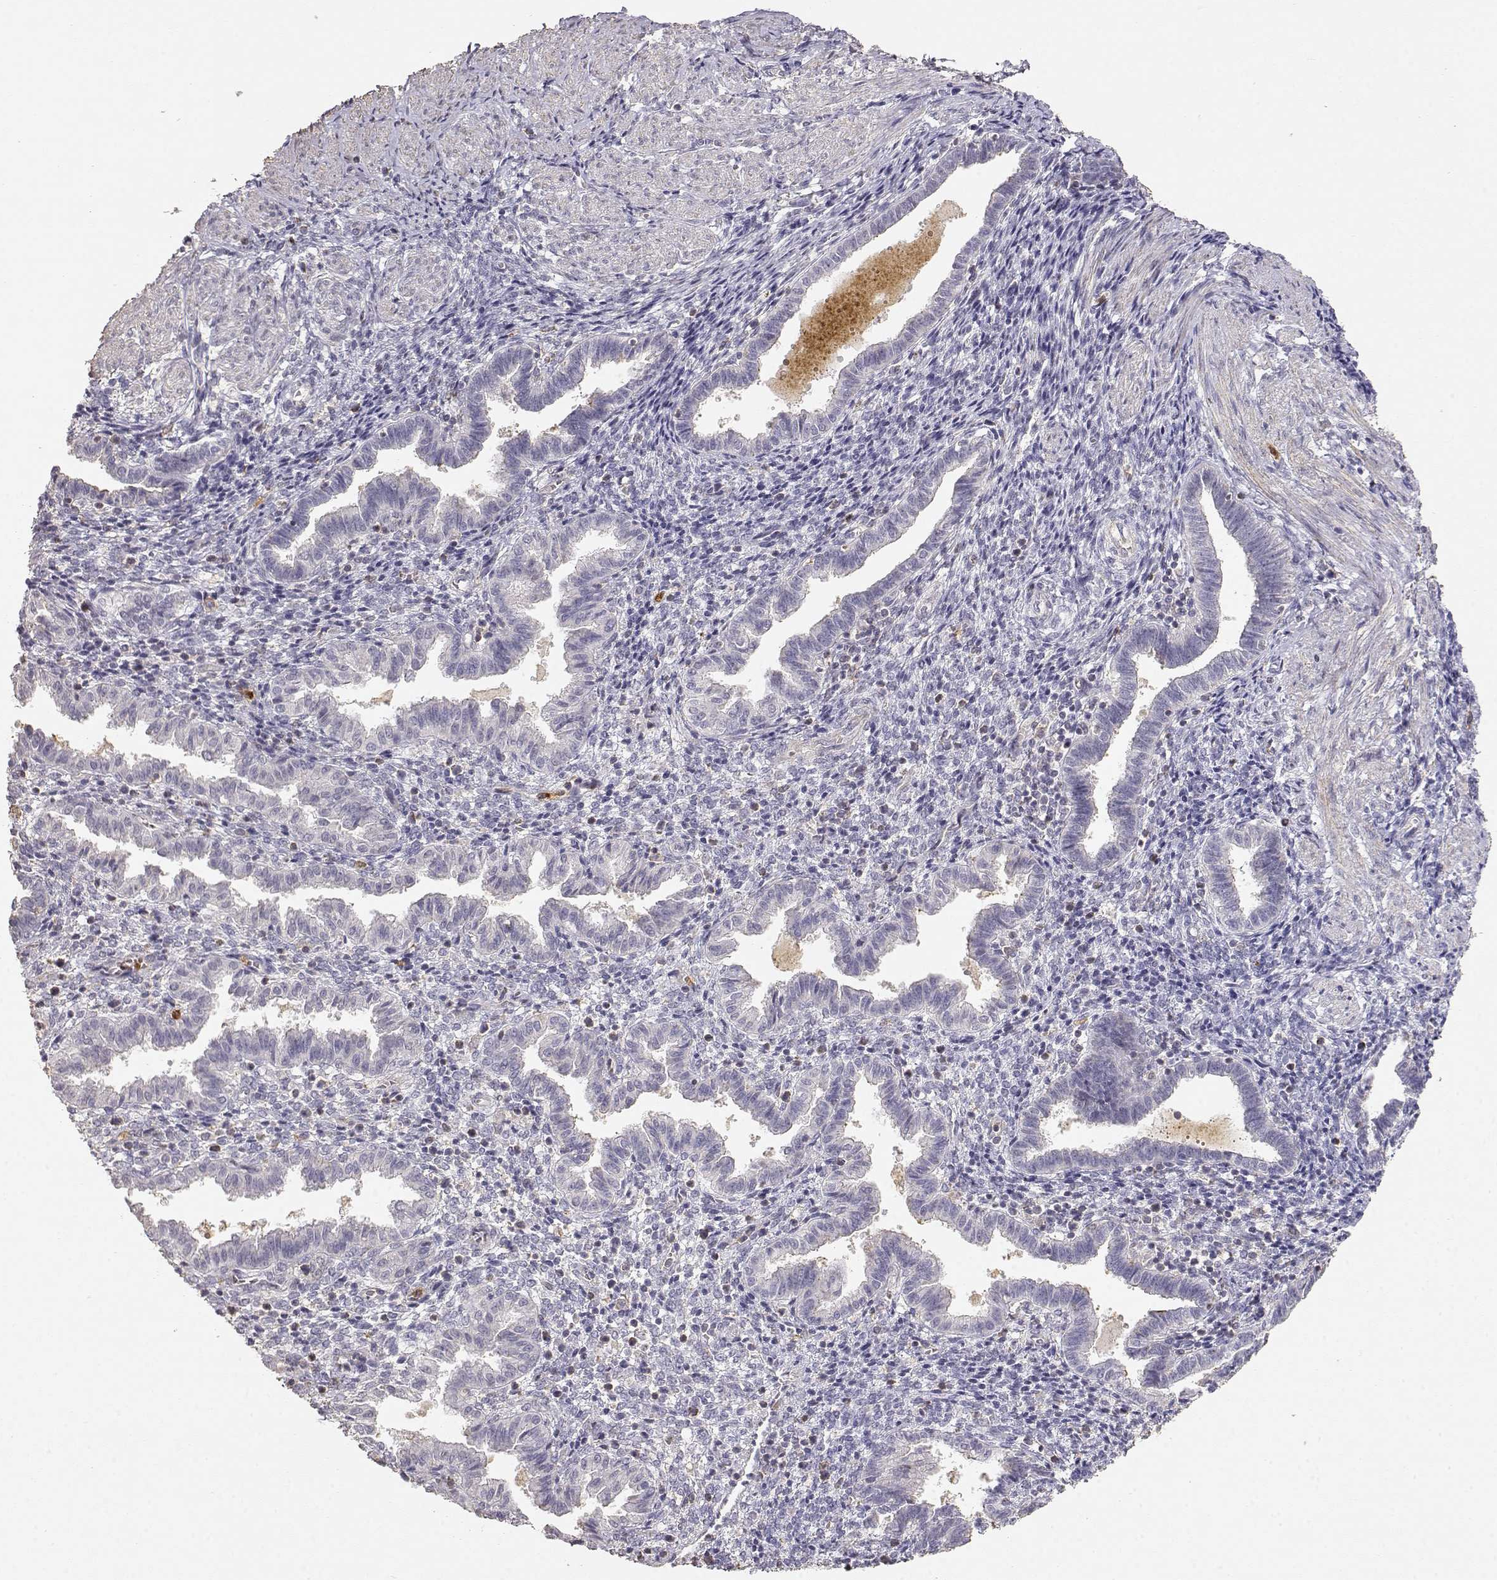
{"staining": {"intensity": "negative", "quantity": "none", "location": "none"}, "tissue": "endometrium", "cell_type": "Cells in endometrial stroma", "image_type": "normal", "snomed": [{"axis": "morphology", "description": "Normal tissue, NOS"}, {"axis": "topography", "description": "Endometrium"}], "caption": "The photomicrograph displays no significant staining in cells in endometrial stroma of endometrium. (DAB (3,3'-diaminobenzidine) immunohistochemistry, high magnification).", "gene": "TNFRSF10C", "patient": {"sex": "female", "age": 37}}